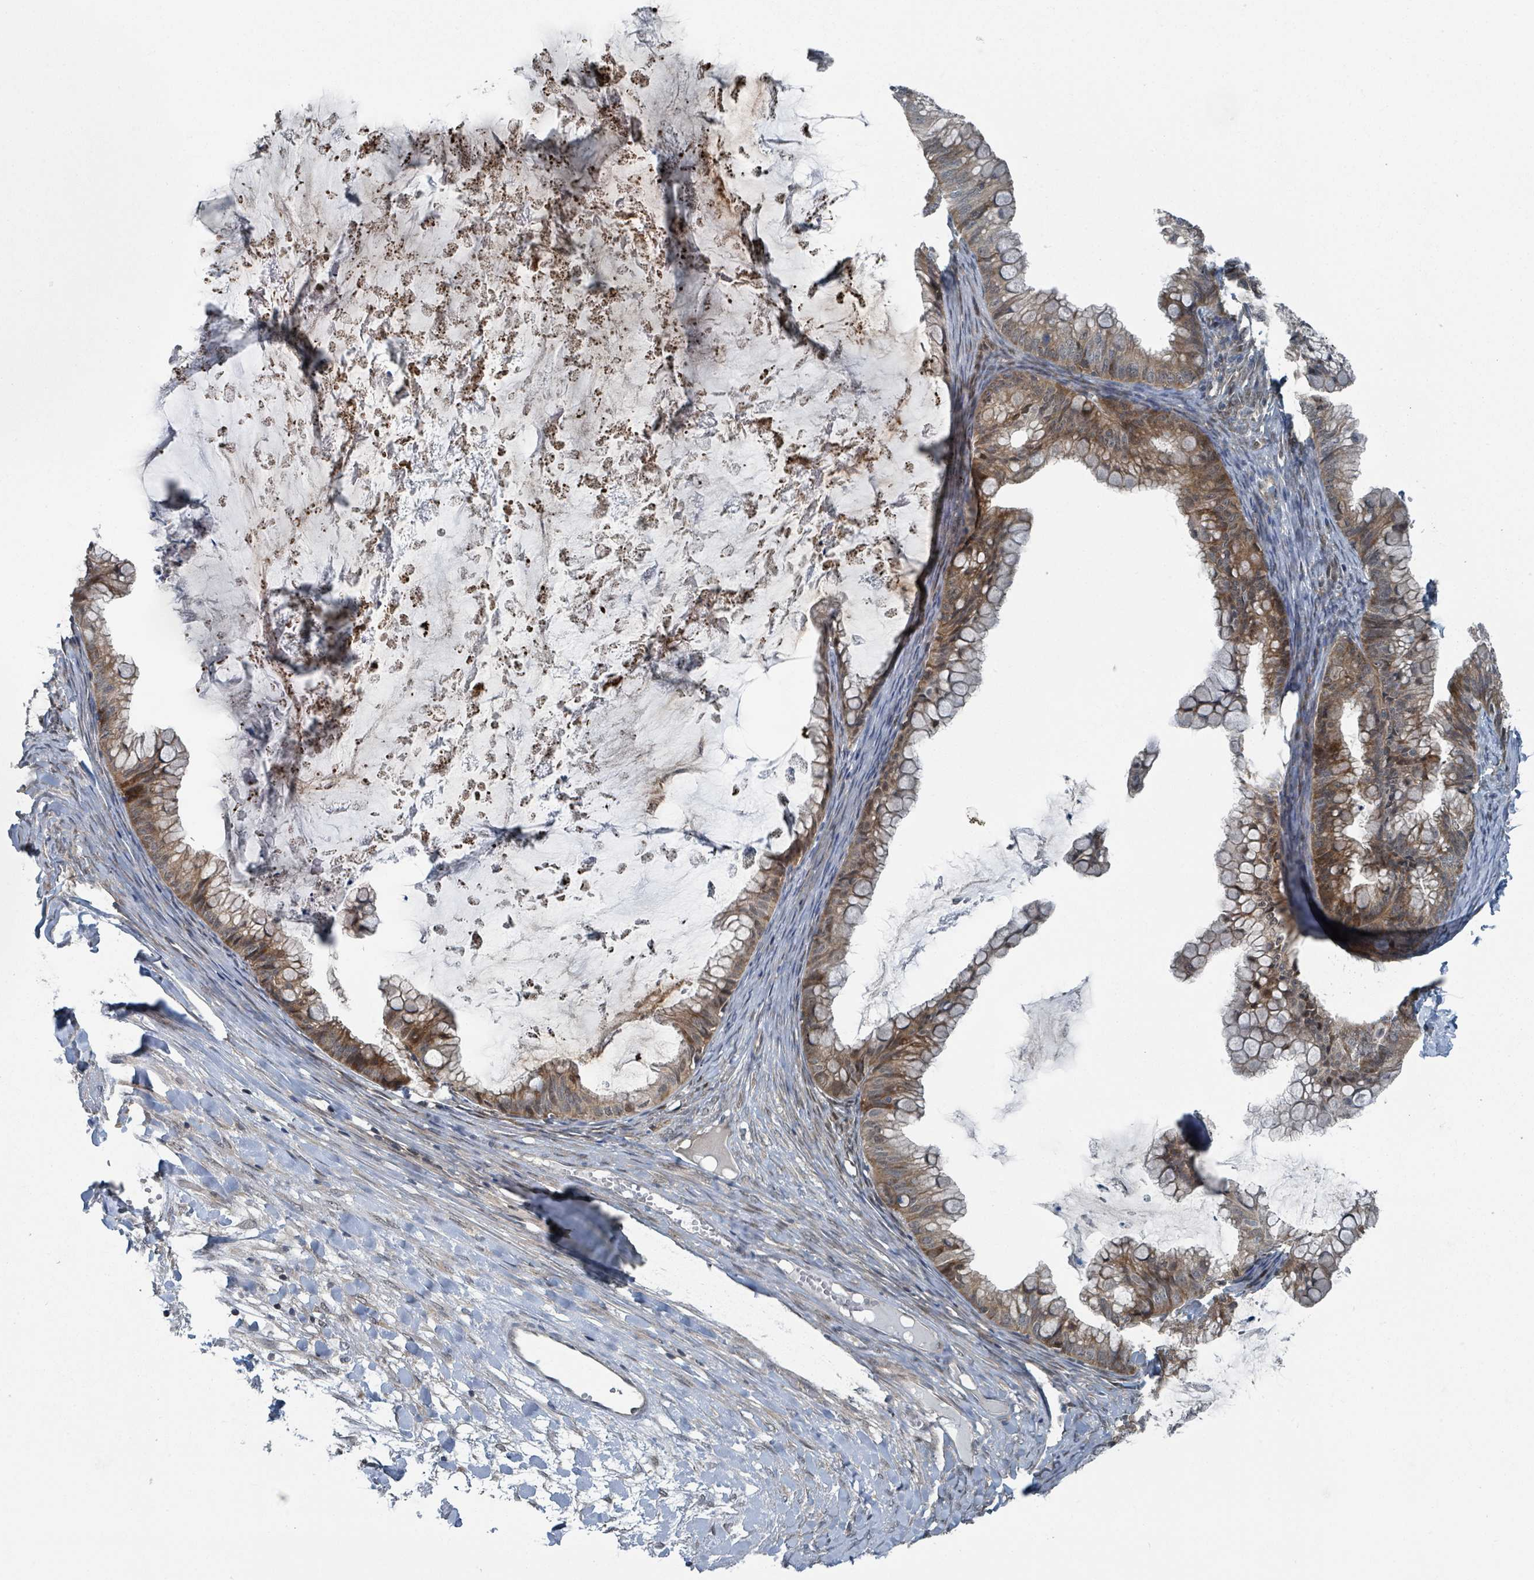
{"staining": {"intensity": "moderate", "quantity": ">75%", "location": "cytoplasmic/membranous,nuclear"}, "tissue": "ovarian cancer", "cell_type": "Tumor cells", "image_type": "cancer", "snomed": [{"axis": "morphology", "description": "Cystadenocarcinoma, mucinous, NOS"}, {"axis": "topography", "description": "Ovary"}], "caption": "Ovarian mucinous cystadenocarcinoma stained with a brown dye exhibits moderate cytoplasmic/membranous and nuclear positive positivity in approximately >75% of tumor cells.", "gene": "GOLGA7", "patient": {"sex": "female", "age": 35}}